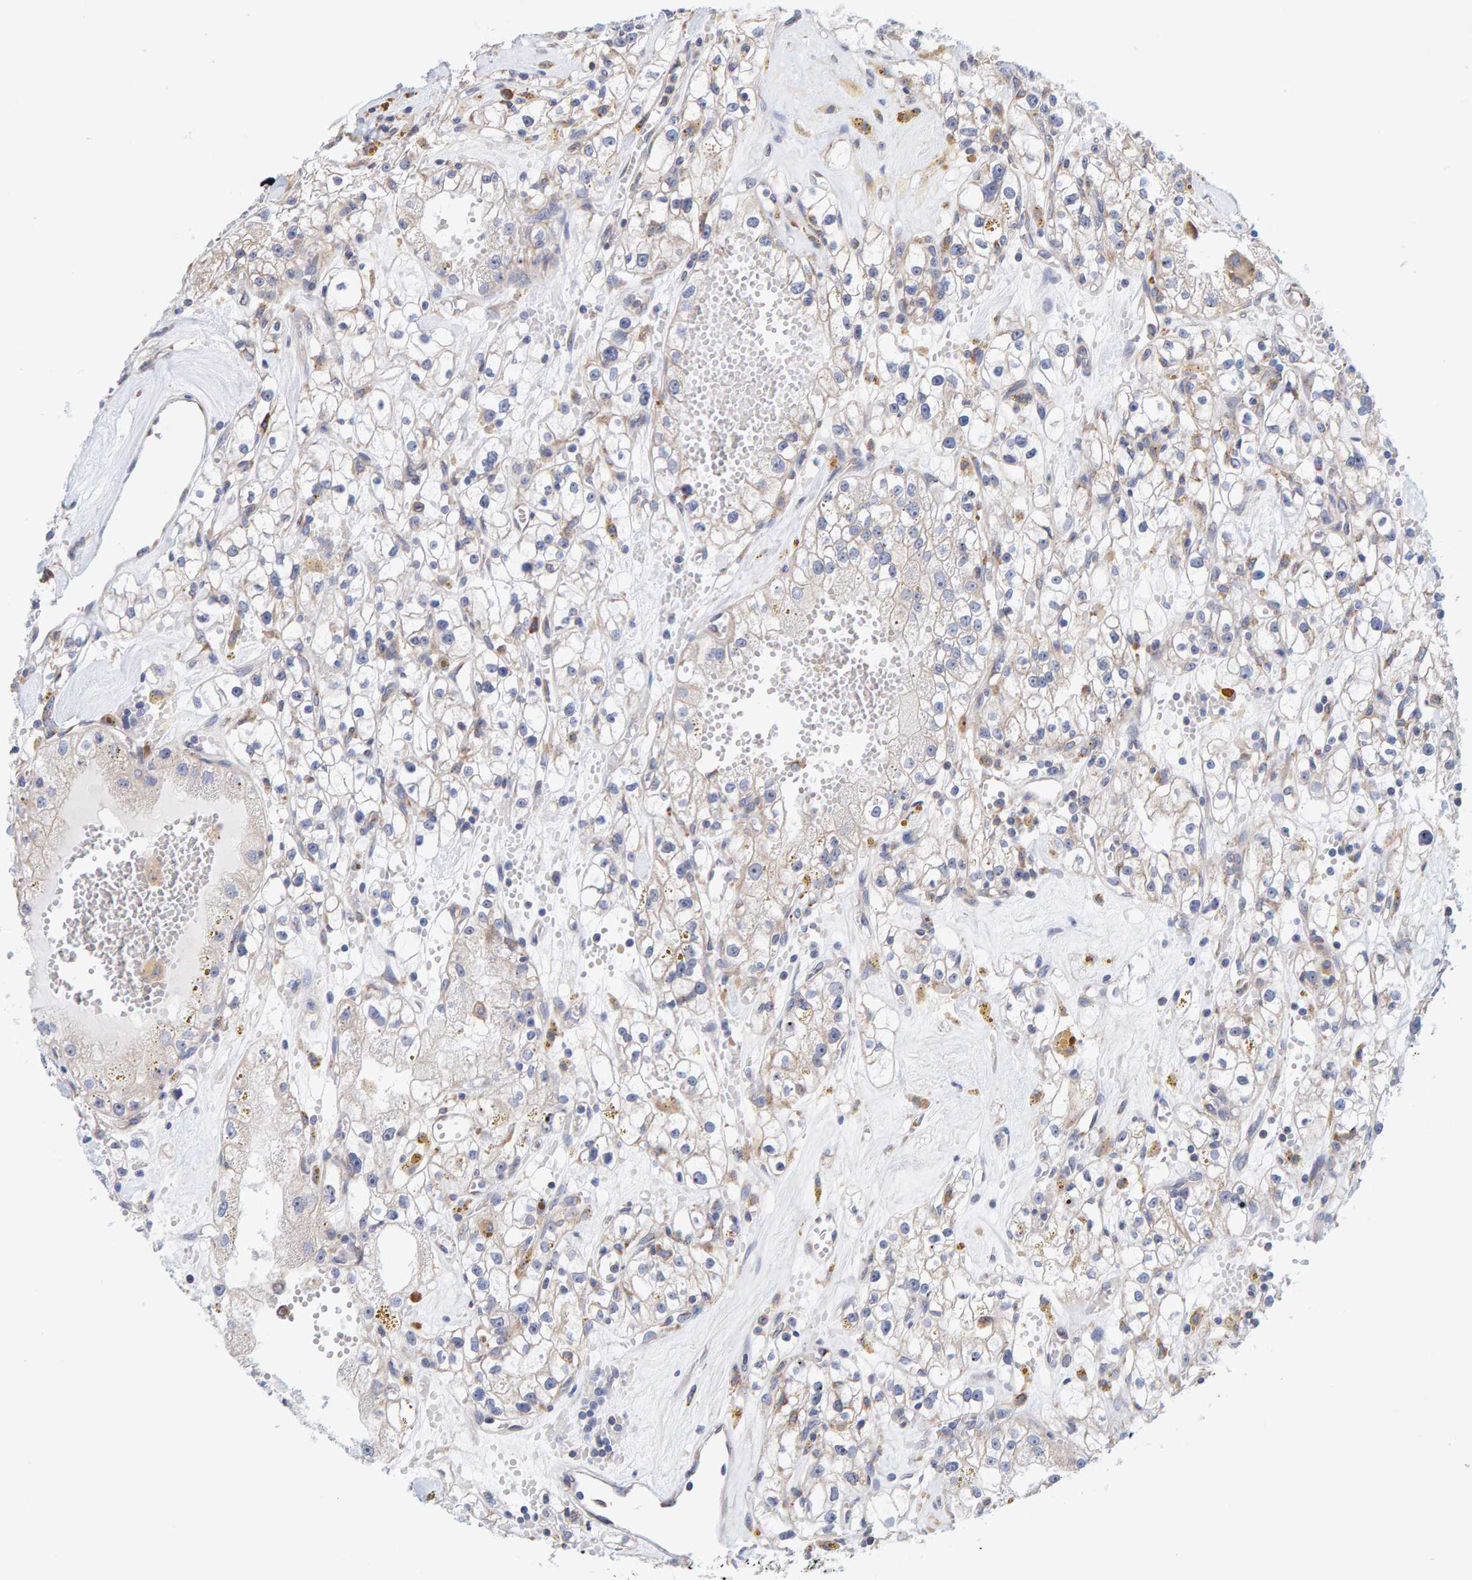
{"staining": {"intensity": "weak", "quantity": "25%-75%", "location": "cytoplasmic/membranous"}, "tissue": "renal cancer", "cell_type": "Tumor cells", "image_type": "cancer", "snomed": [{"axis": "morphology", "description": "Adenocarcinoma, NOS"}, {"axis": "topography", "description": "Kidney"}], "caption": "Tumor cells exhibit low levels of weak cytoplasmic/membranous expression in approximately 25%-75% of cells in human renal adenocarcinoma.", "gene": "SGPL1", "patient": {"sex": "male", "age": 56}}